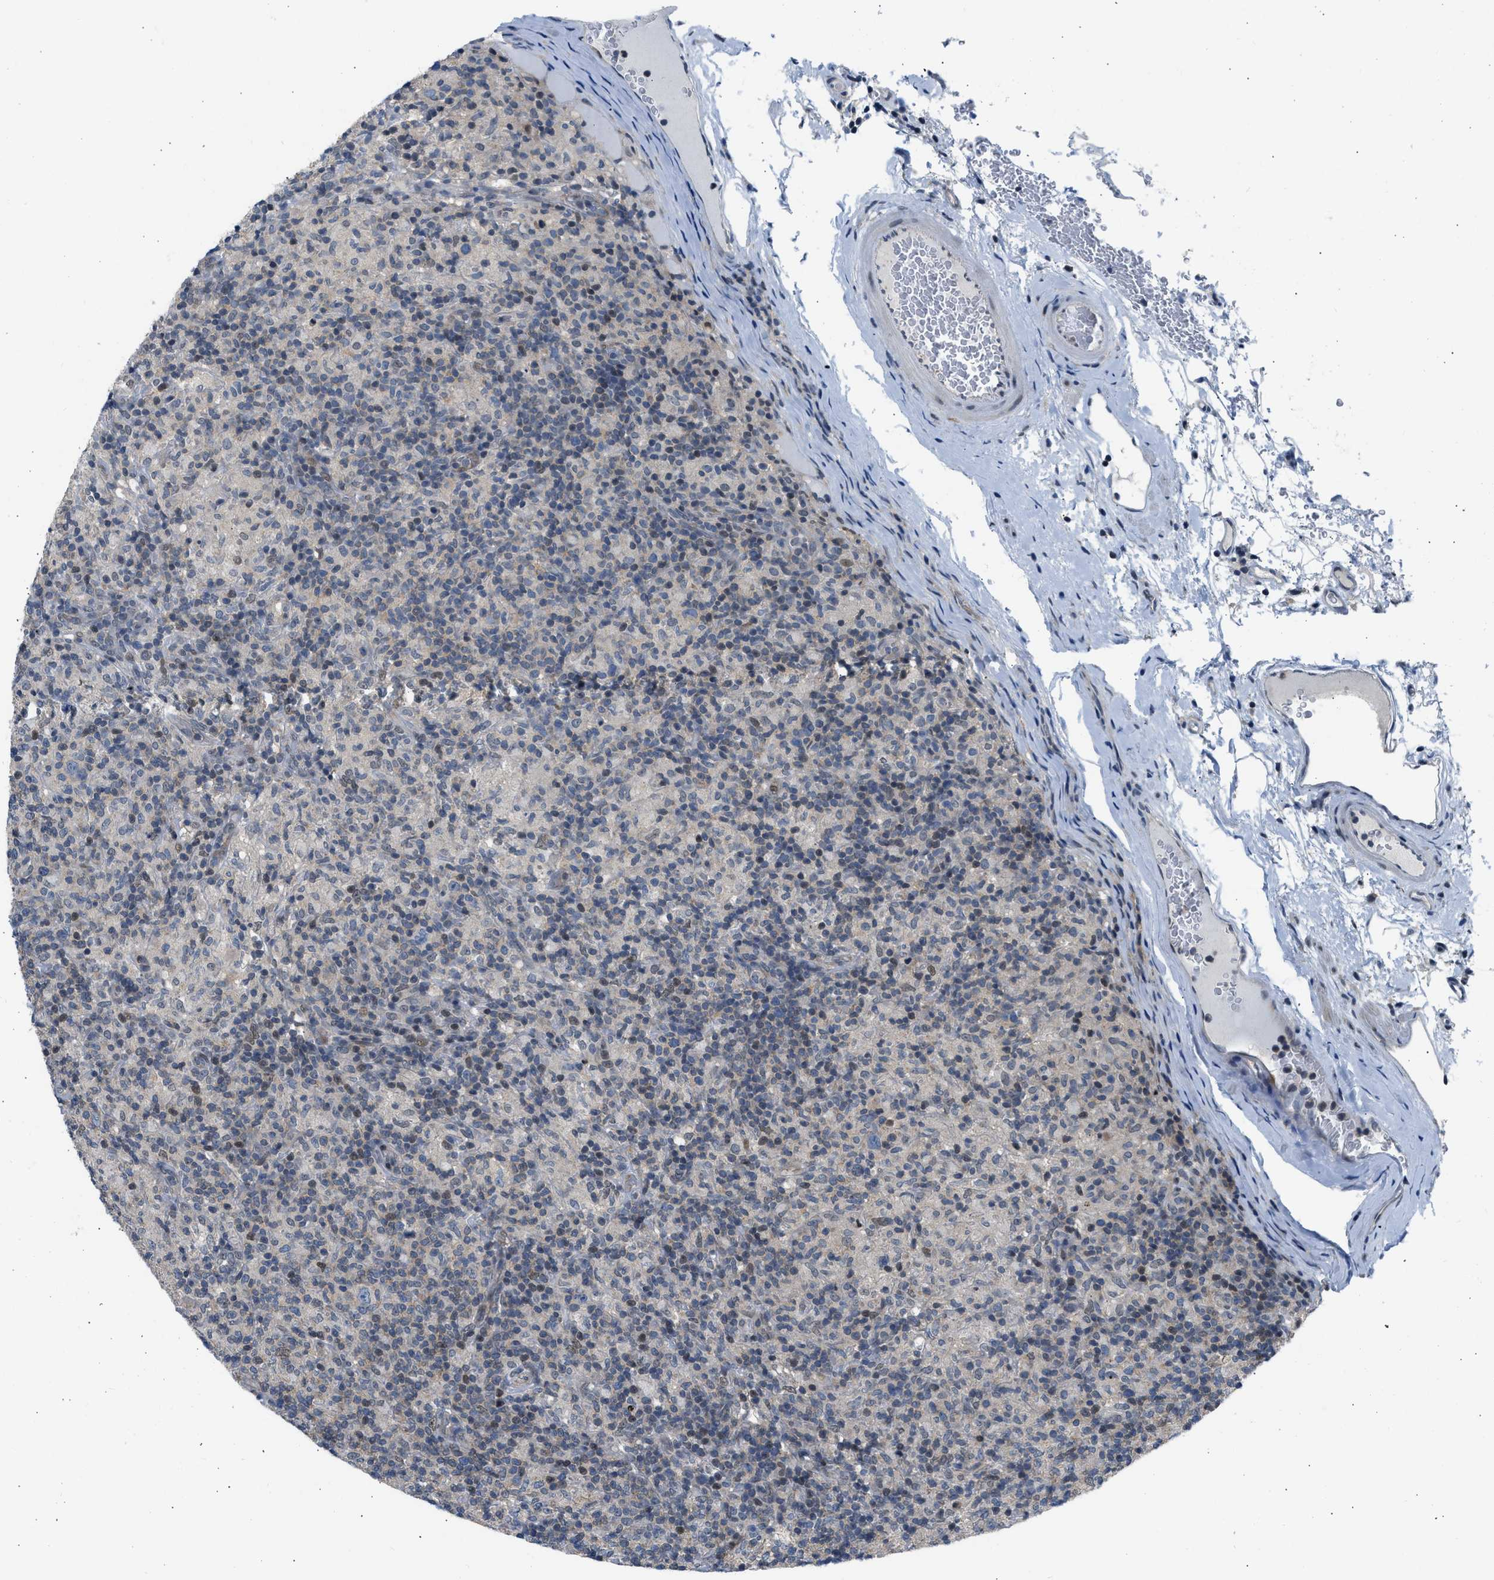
{"staining": {"intensity": "moderate", "quantity": "<25%", "location": "nuclear"}, "tissue": "lymphoma", "cell_type": "Tumor cells", "image_type": "cancer", "snomed": [{"axis": "morphology", "description": "Hodgkin's disease, NOS"}, {"axis": "topography", "description": "Lymph node"}], "caption": "The photomicrograph reveals a brown stain indicating the presence of a protein in the nuclear of tumor cells in lymphoma.", "gene": "OLIG3", "patient": {"sex": "male", "age": 70}}